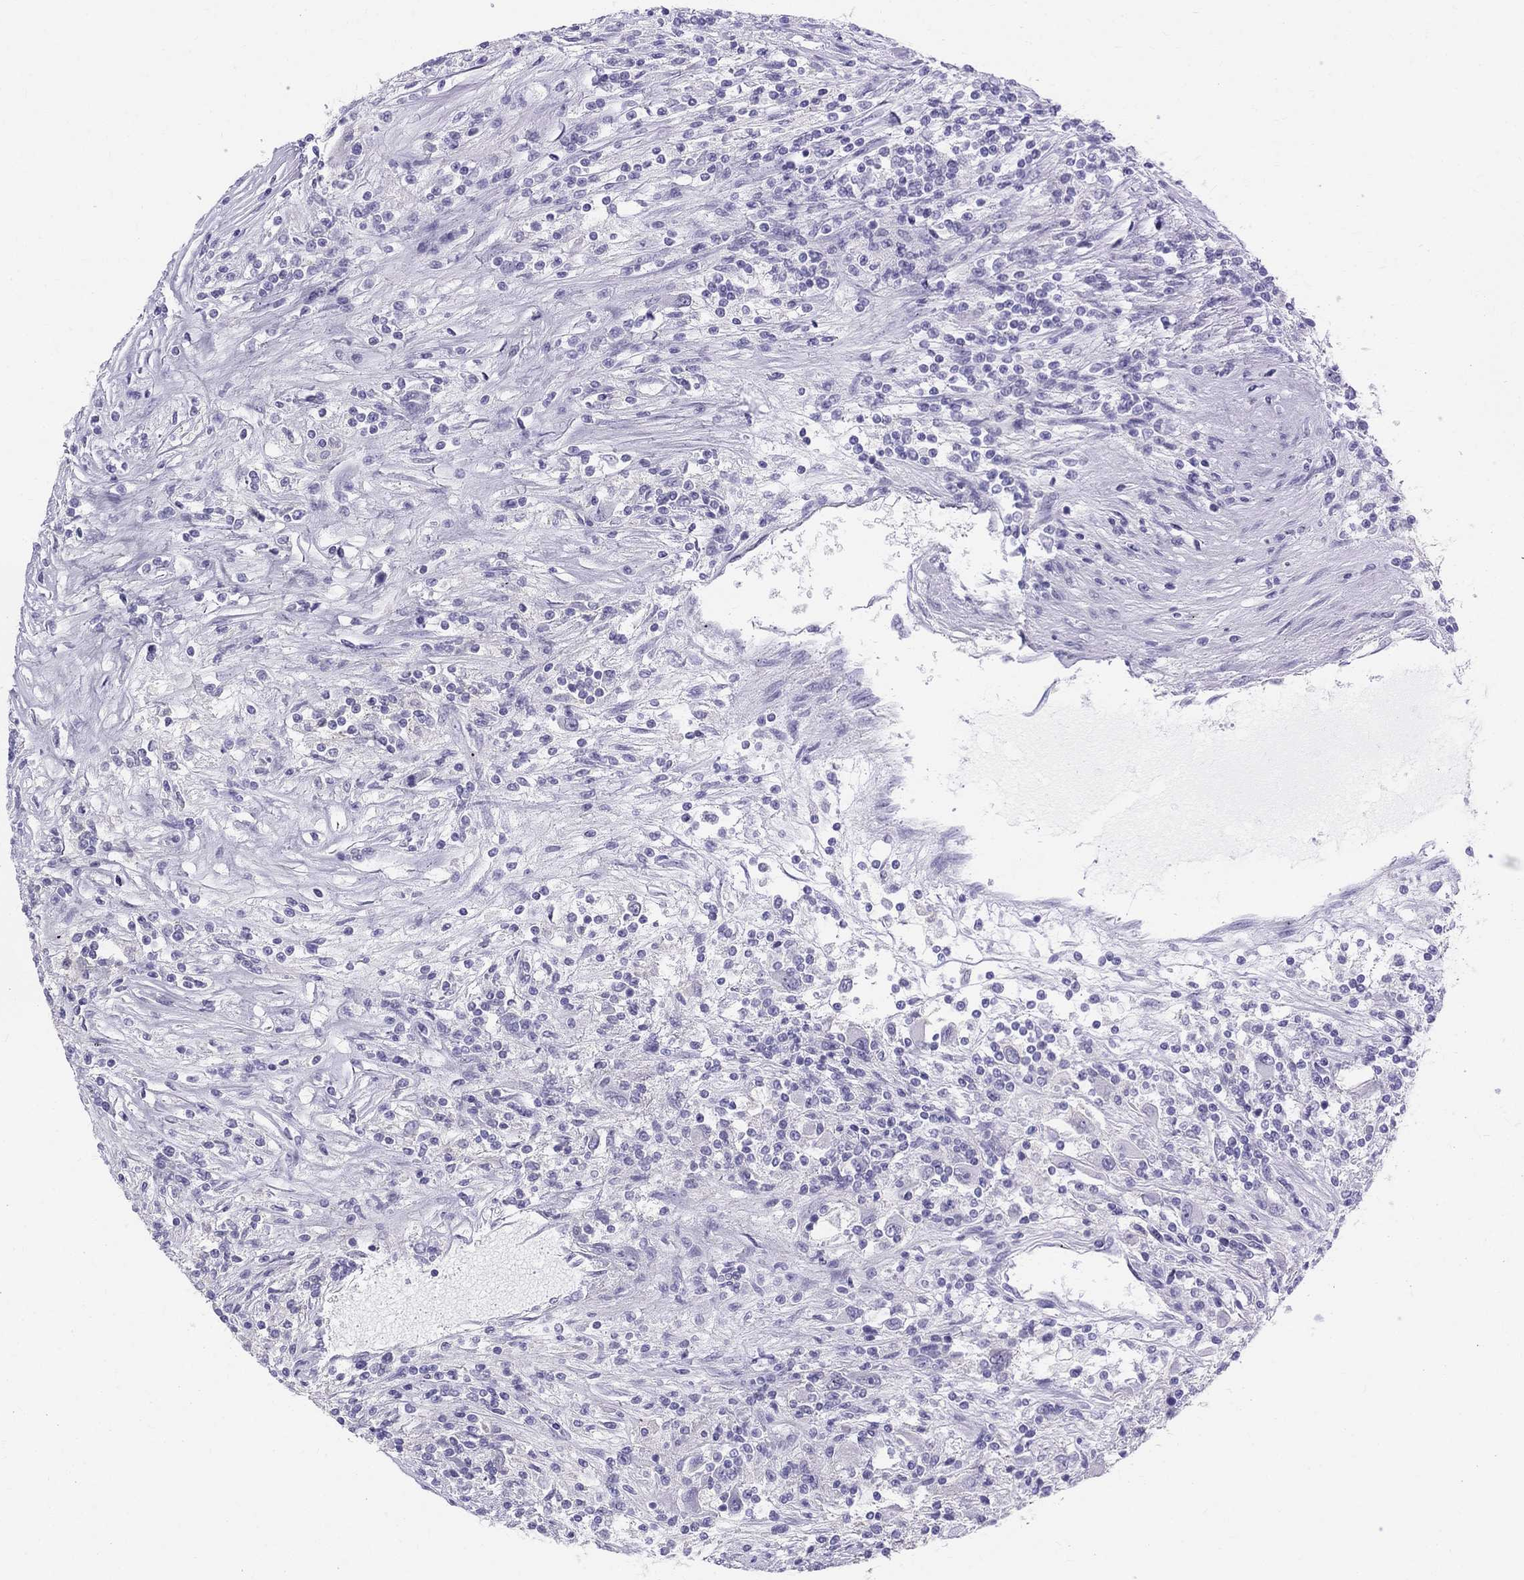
{"staining": {"intensity": "negative", "quantity": "none", "location": "none"}, "tissue": "renal cancer", "cell_type": "Tumor cells", "image_type": "cancer", "snomed": [{"axis": "morphology", "description": "Adenocarcinoma, NOS"}, {"axis": "topography", "description": "Kidney"}], "caption": "The IHC histopathology image has no significant positivity in tumor cells of renal cancer (adenocarcinoma) tissue. (Stains: DAB (3,3'-diaminobenzidine) immunohistochemistry with hematoxylin counter stain, Microscopy: brightfield microscopy at high magnification).", "gene": "MAGEB6", "patient": {"sex": "female", "age": 67}}